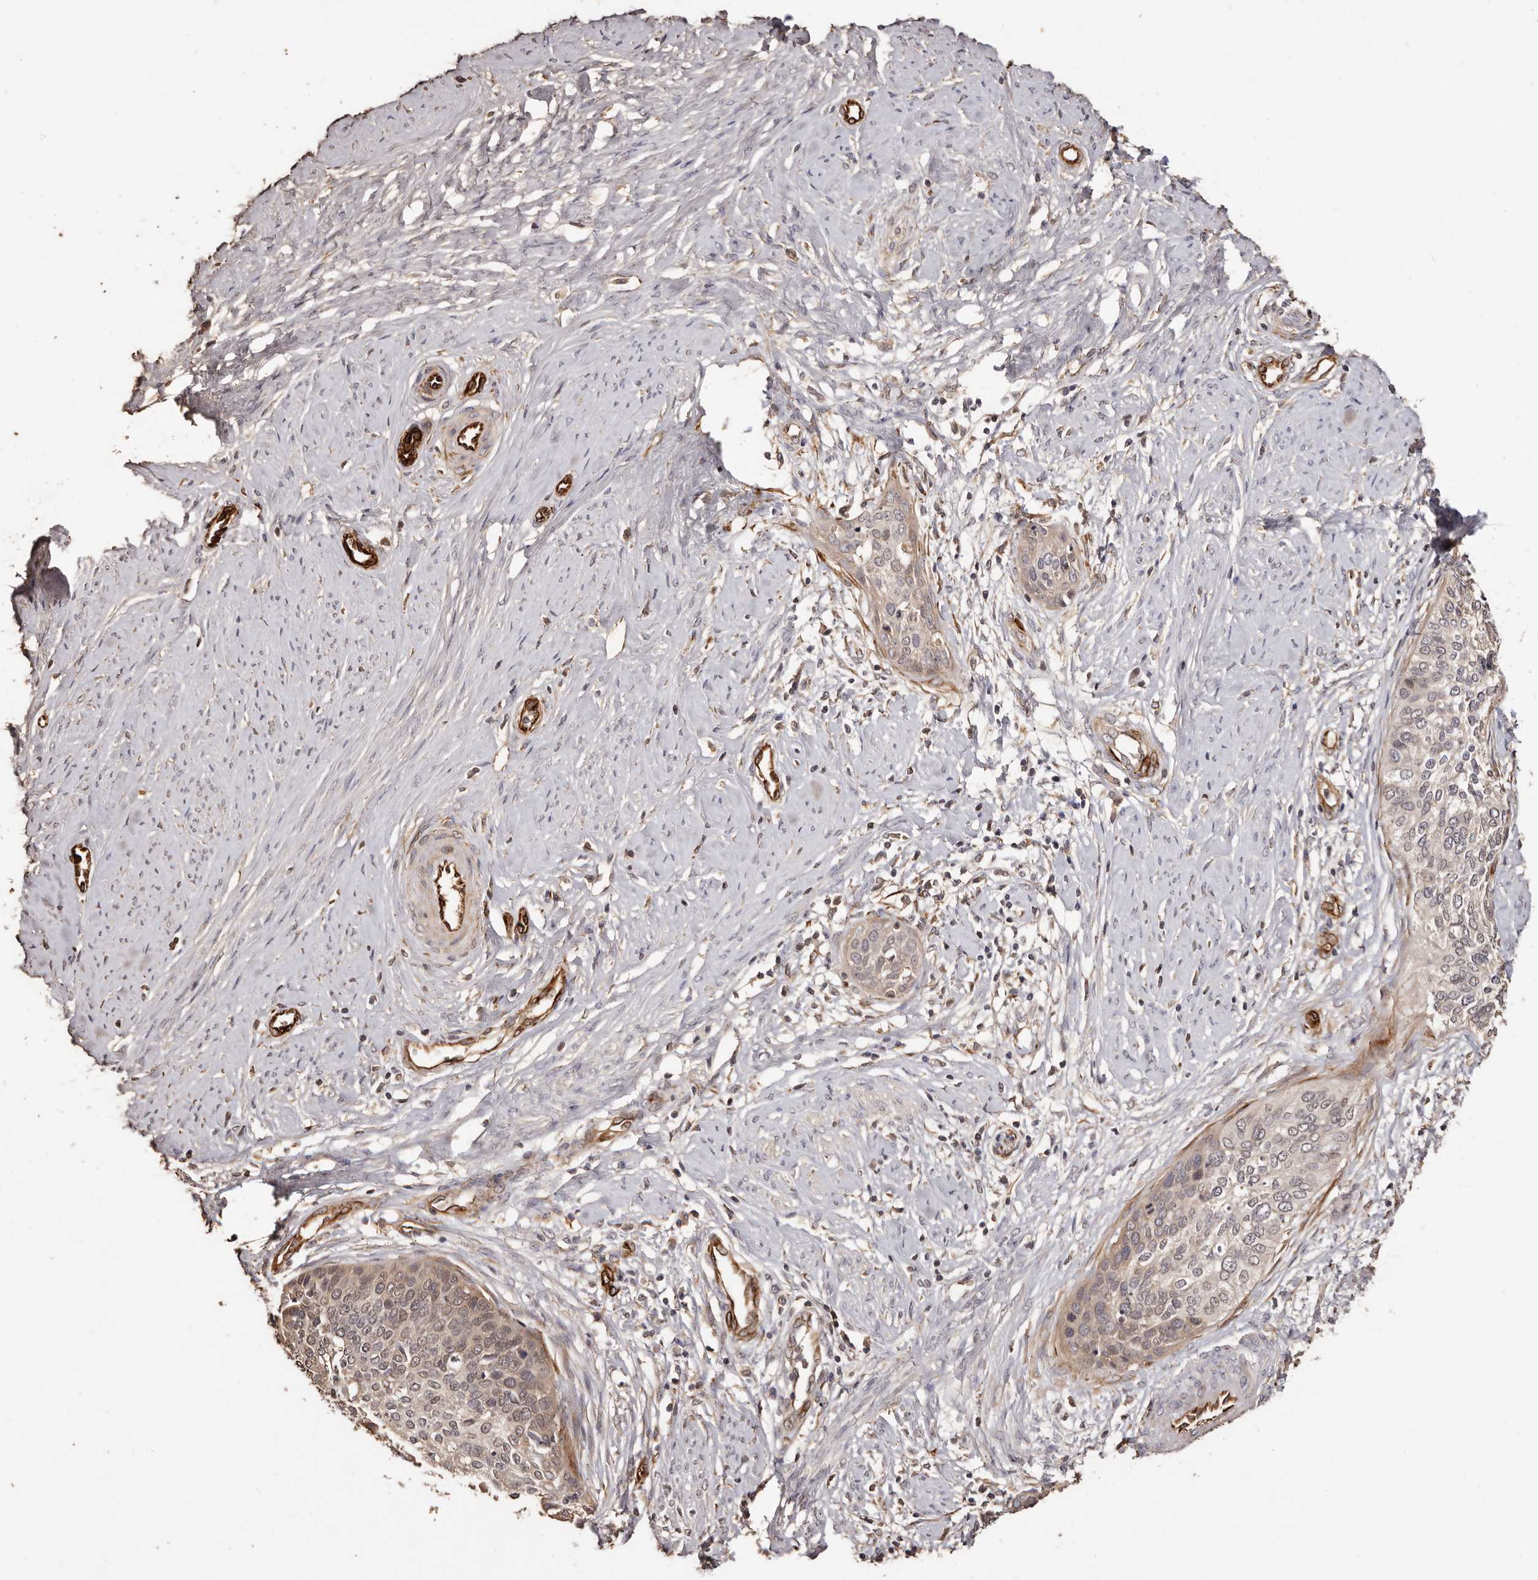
{"staining": {"intensity": "weak", "quantity": "<25%", "location": "cytoplasmic/membranous,nuclear"}, "tissue": "cervical cancer", "cell_type": "Tumor cells", "image_type": "cancer", "snomed": [{"axis": "morphology", "description": "Squamous cell carcinoma, NOS"}, {"axis": "topography", "description": "Cervix"}], "caption": "Micrograph shows no protein positivity in tumor cells of cervical cancer (squamous cell carcinoma) tissue.", "gene": "ZNF557", "patient": {"sex": "female", "age": 37}}